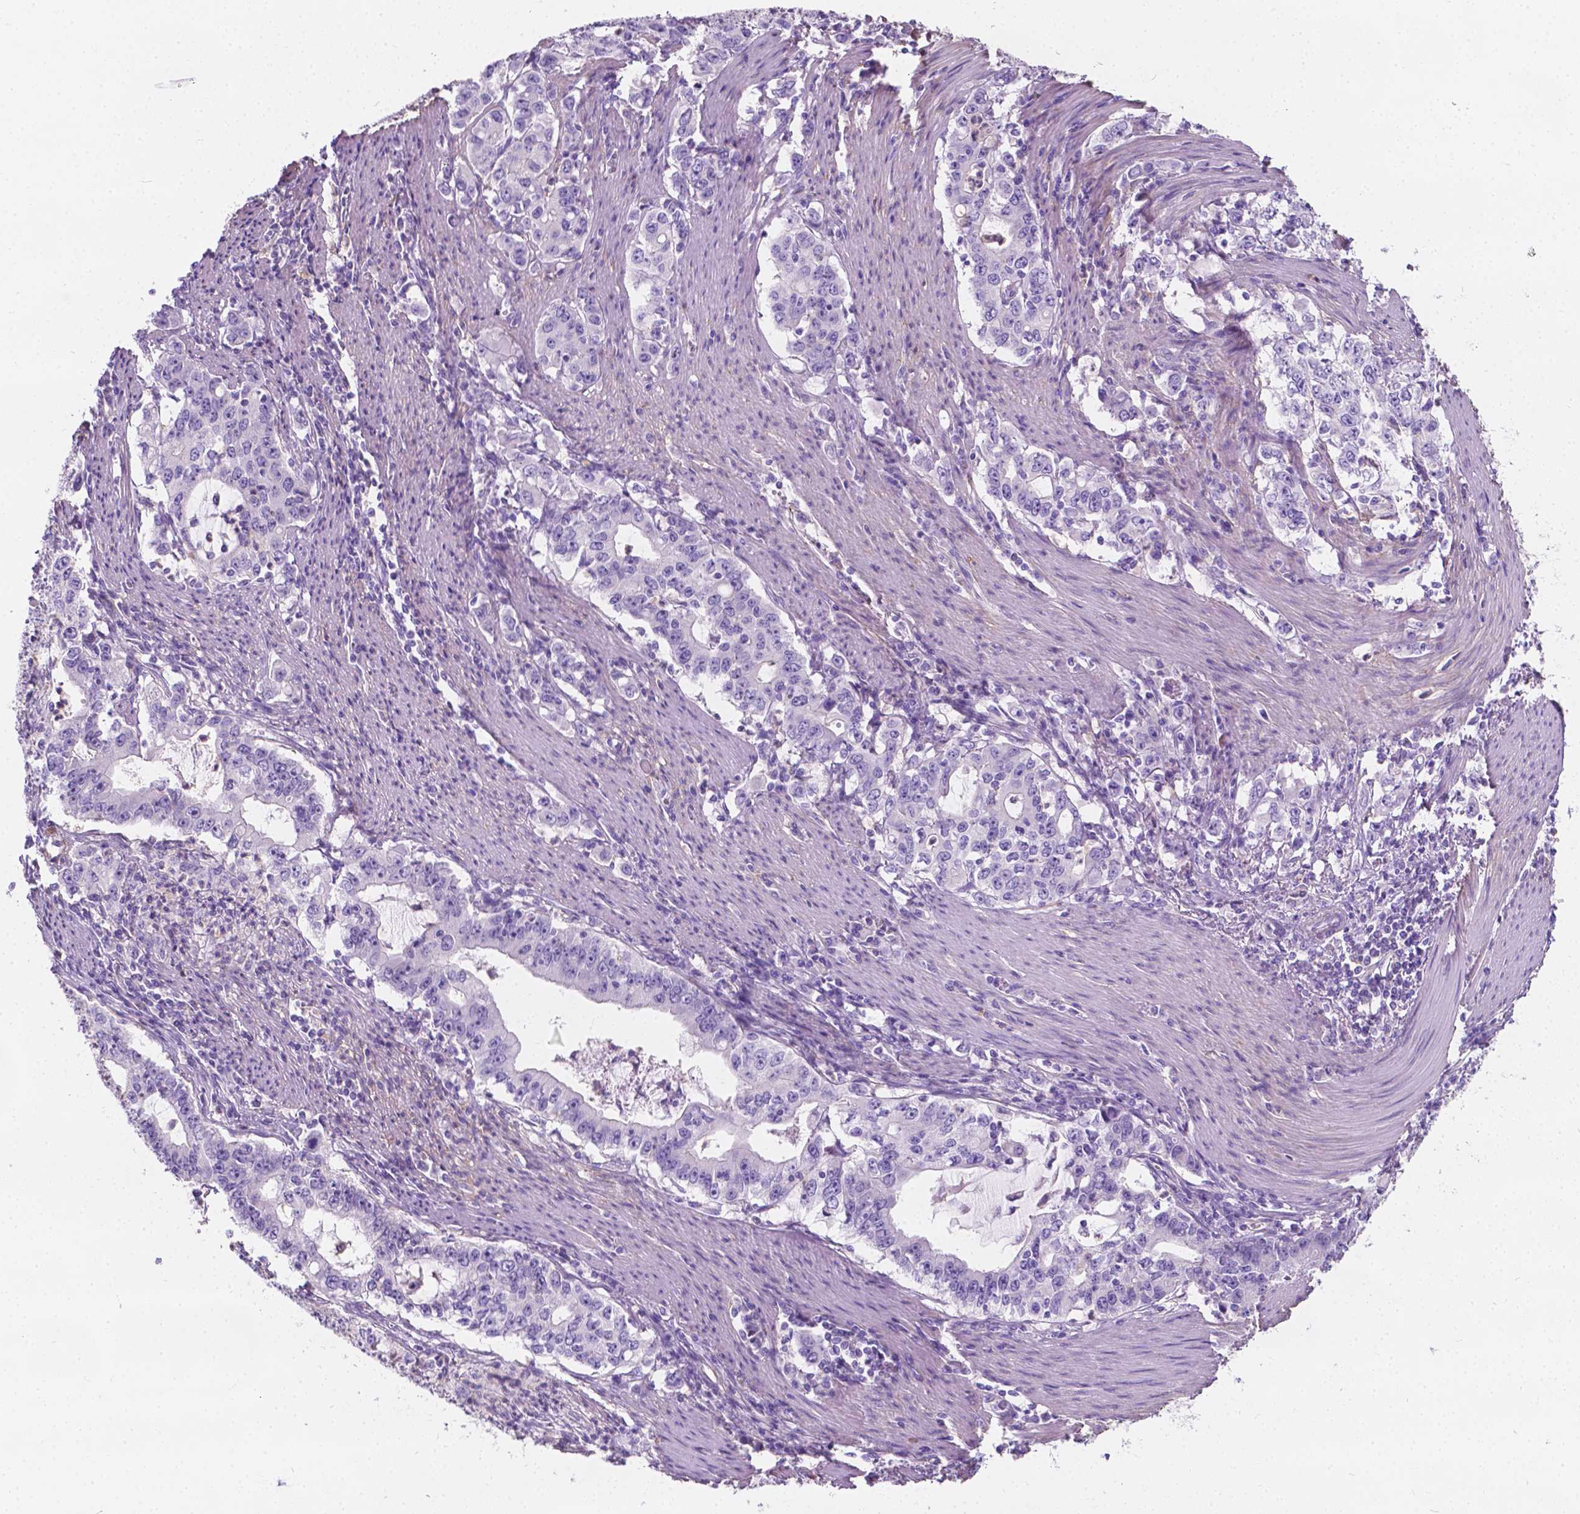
{"staining": {"intensity": "negative", "quantity": "none", "location": "none"}, "tissue": "stomach cancer", "cell_type": "Tumor cells", "image_type": "cancer", "snomed": [{"axis": "morphology", "description": "Adenocarcinoma, NOS"}, {"axis": "topography", "description": "Stomach, lower"}], "caption": "Human stomach cancer (adenocarcinoma) stained for a protein using immunohistochemistry reveals no expression in tumor cells.", "gene": "GNAO1", "patient": {"sex": "female", "age": 72}}